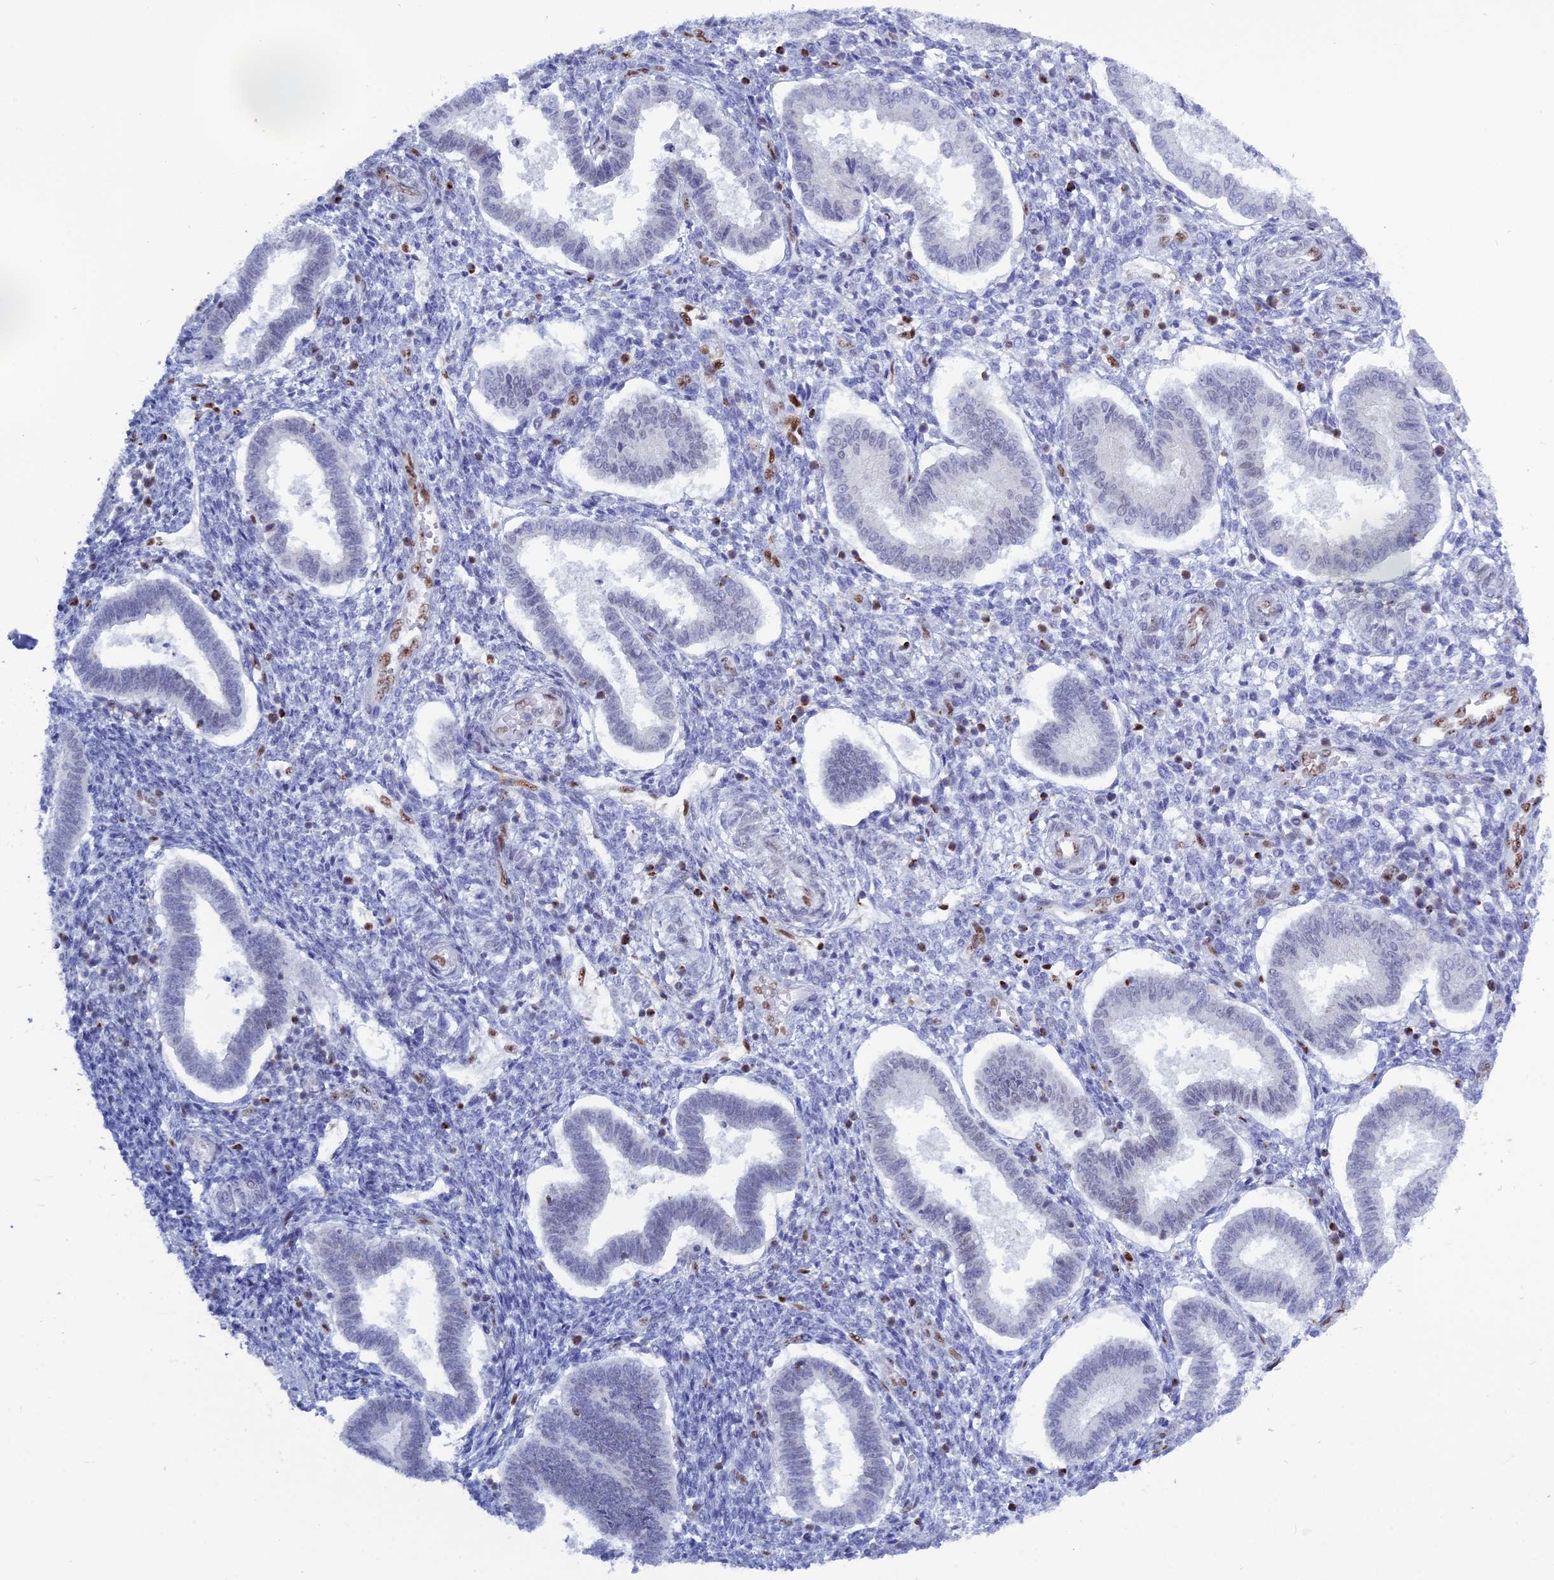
{"staining": {"intensity": "negative", "quantity": "none", "location": "none"}, "tissue": "endometrium", "cell_type": "Cells in endometrial stroma", "image_type": "normal", "snomed": [{"axis": "morphology", "description": "Normal tissue, NOS"}, {"axis": "topography", "description": "Endometrium"}], "caption": "Immunohistochemistry (IHC) photomicrograph of normal endometrium: endometrium stained with DAB (3,3'-diaminobenzidine) reveals no significant protein expression in cells in endometrial stroma.", "gene": "NOL4L", "patient": {"sex": "female", "age": 24}}